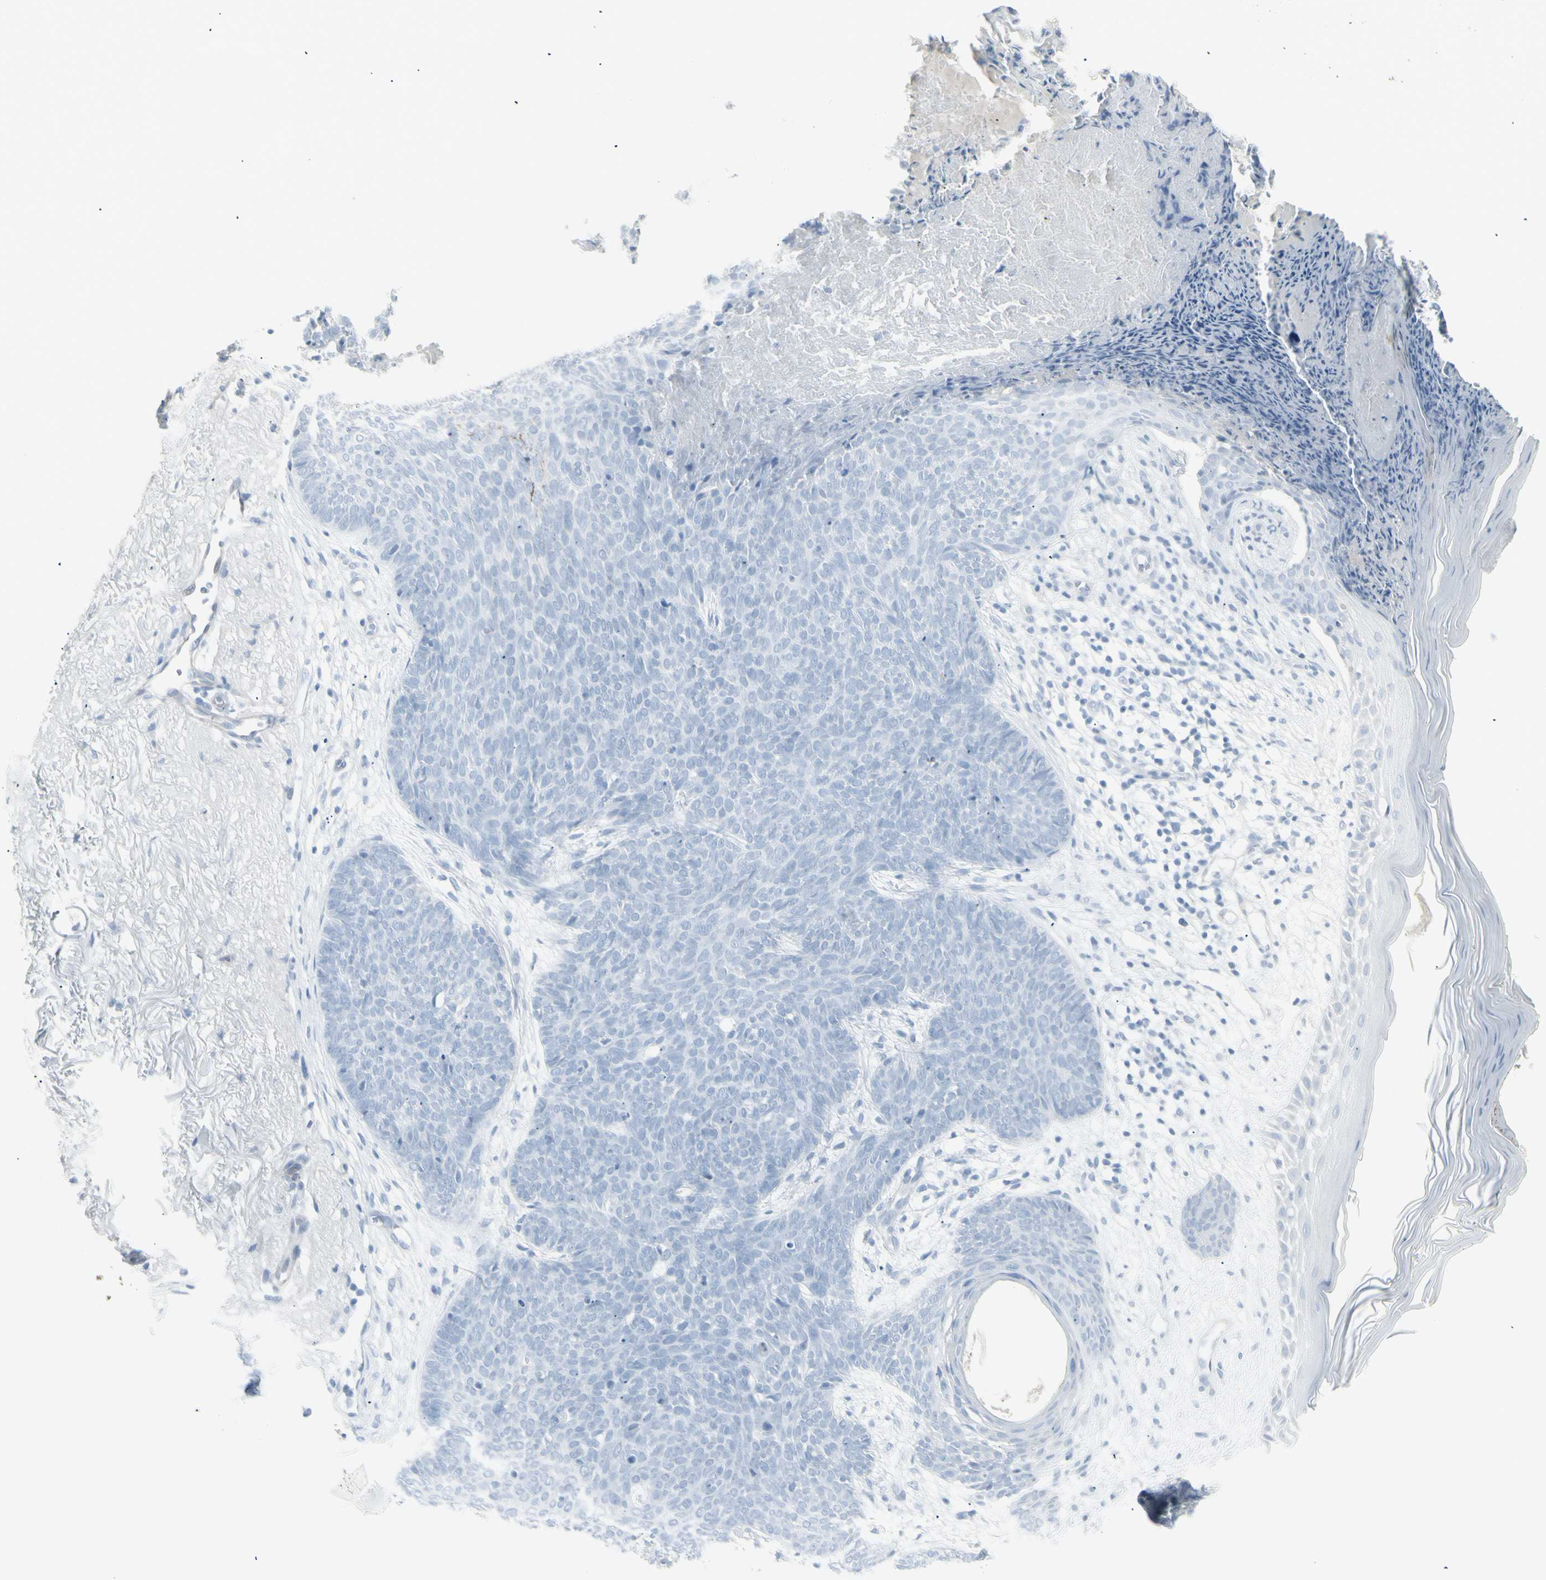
{"staining": {"intensity": "negative", "quantity": "none", "location": "none"}, "tissue": "skin cancer", "cell_type": "Tumor cells", "image_type": "cancer", "snomed": [{"axis": "morphology", "description": "Normal tissue, NOS"}, {"axis": "morphology", "description": "Basal cell carcinoma"}, {"axis": "topography", "description": "Skin"}], "caption": "This is an immunohistochemistry photomicrograph of human skin cancer (basal cell carcinoma). There is no staining in tumor cells.", "gene": "YBX2", "patient": {"sex": "female", "age": 70}}